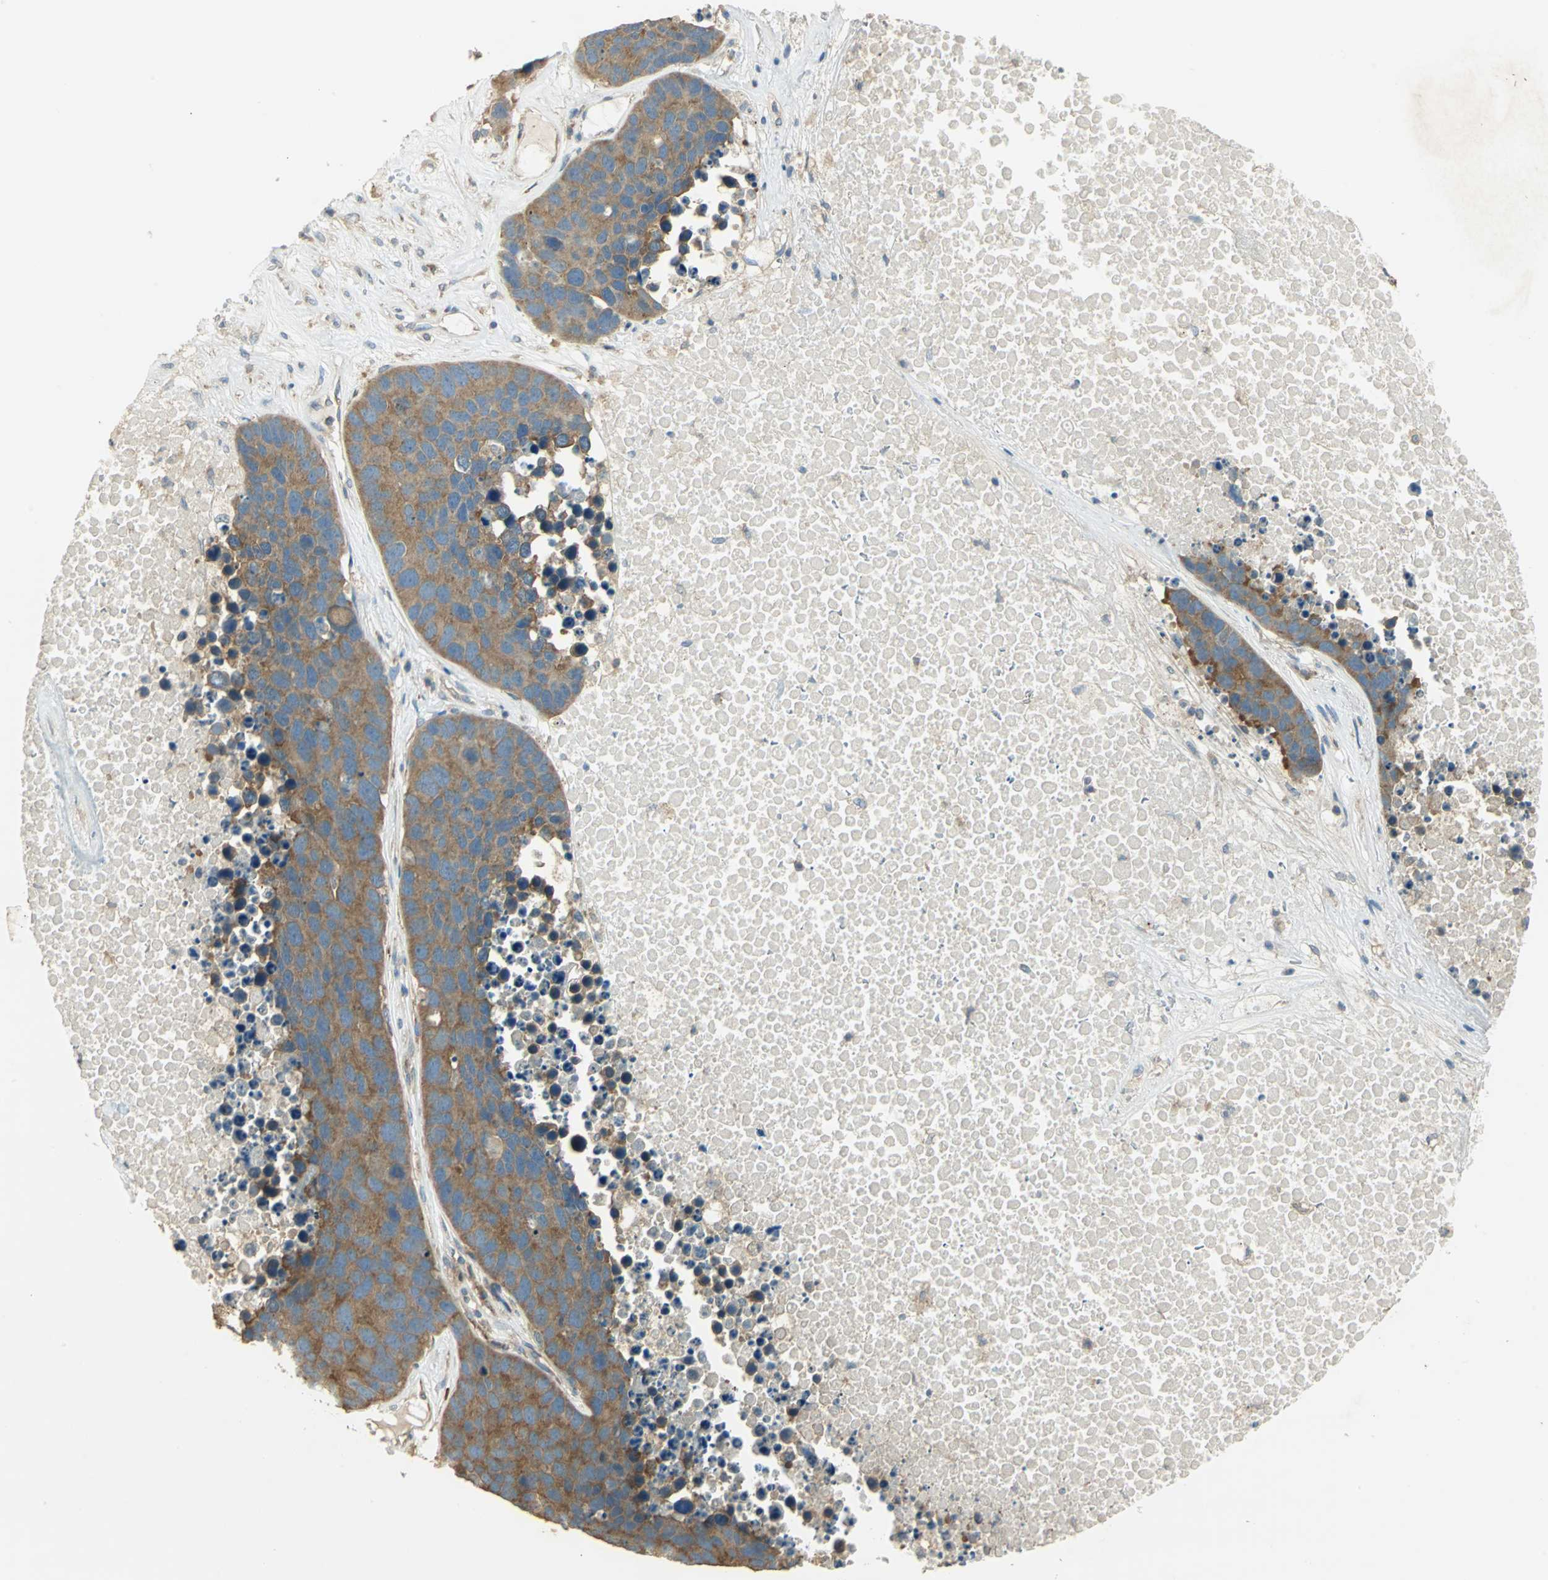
{"staining": {"intensity": "strong", "quantity": ">75%", "location": "cytoplasmic/membranous"}, "tissue": "carcinoid", "cell_type": "Tumor cells", "image_type": "cancer", "snomed": [{"axis": "morphology", "description": "Carcinoid, malignant, NOS"}, {"axis": "topography", "description": "Lung"}], "caption": "Carcinoid stained for a protein (brown) displays strong cytoplasmic/membranous positive expression in approximately >75% of tumor cells.", "gene": "SHC2", "patient": {"sex": "male", "age": 60}}